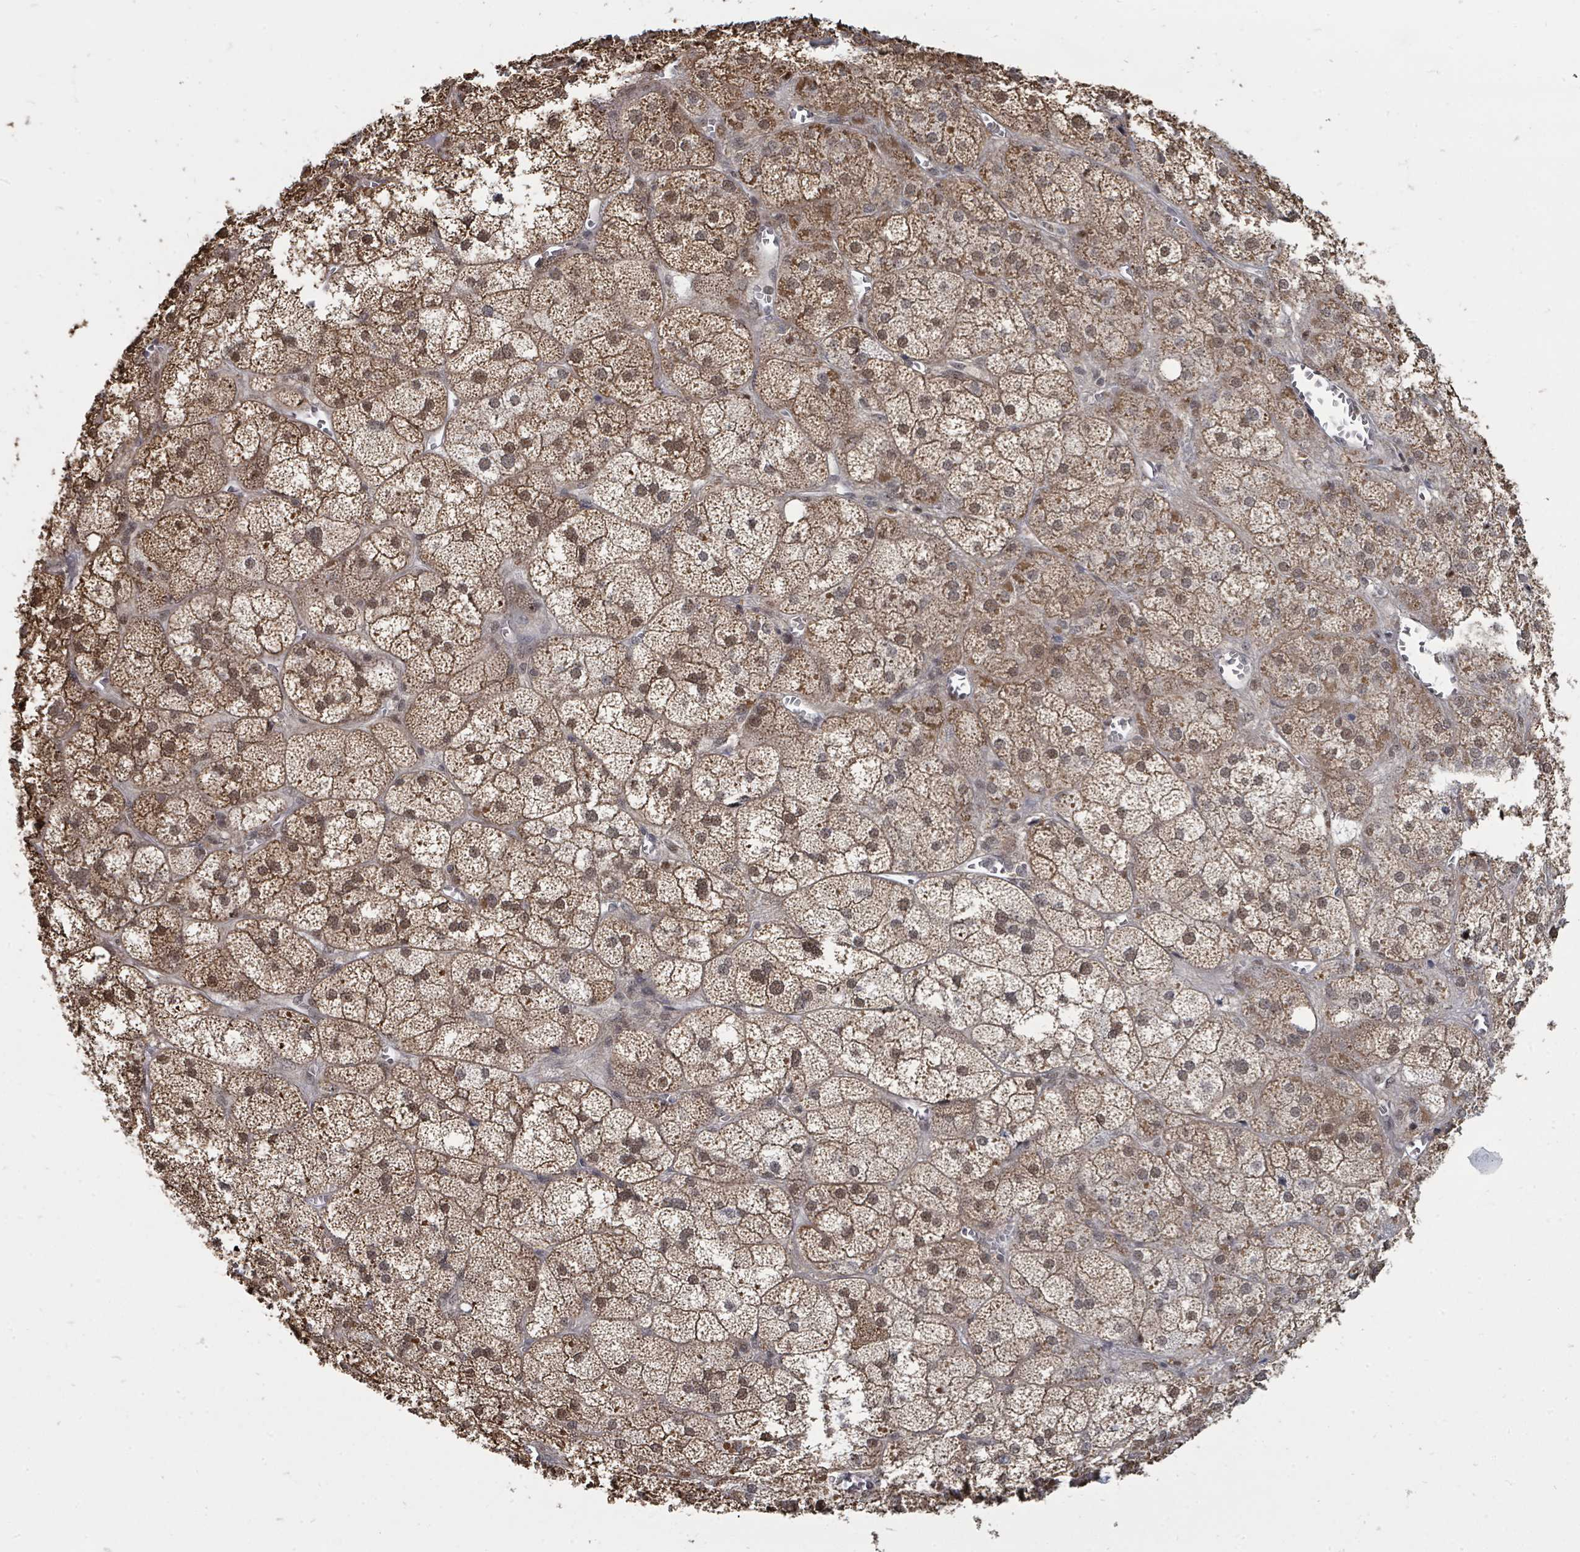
{"staining": {"intensity": "moderate", "quantity": ">75%", "location": "cytoplasmic/membranous,nuclear"}, "tissue": "adrenal gland", "cell_type": "Glandular cells", "image_type": "normal", "snomed": [{"axis": "morphology", "description": "Normal tissue, NOS"}, {"axis": "topography", "description": "Adrenal gland"}], "caption": "Immunohistochemistry (DAB) staining of normal human adrenal gland demonstrates moderate cytoplasmic/membranous,nuclear protein expression in about >75% of glandular cells.", "gene": "MAGOHB", "patient": {"sex": "female", "age": 61}}